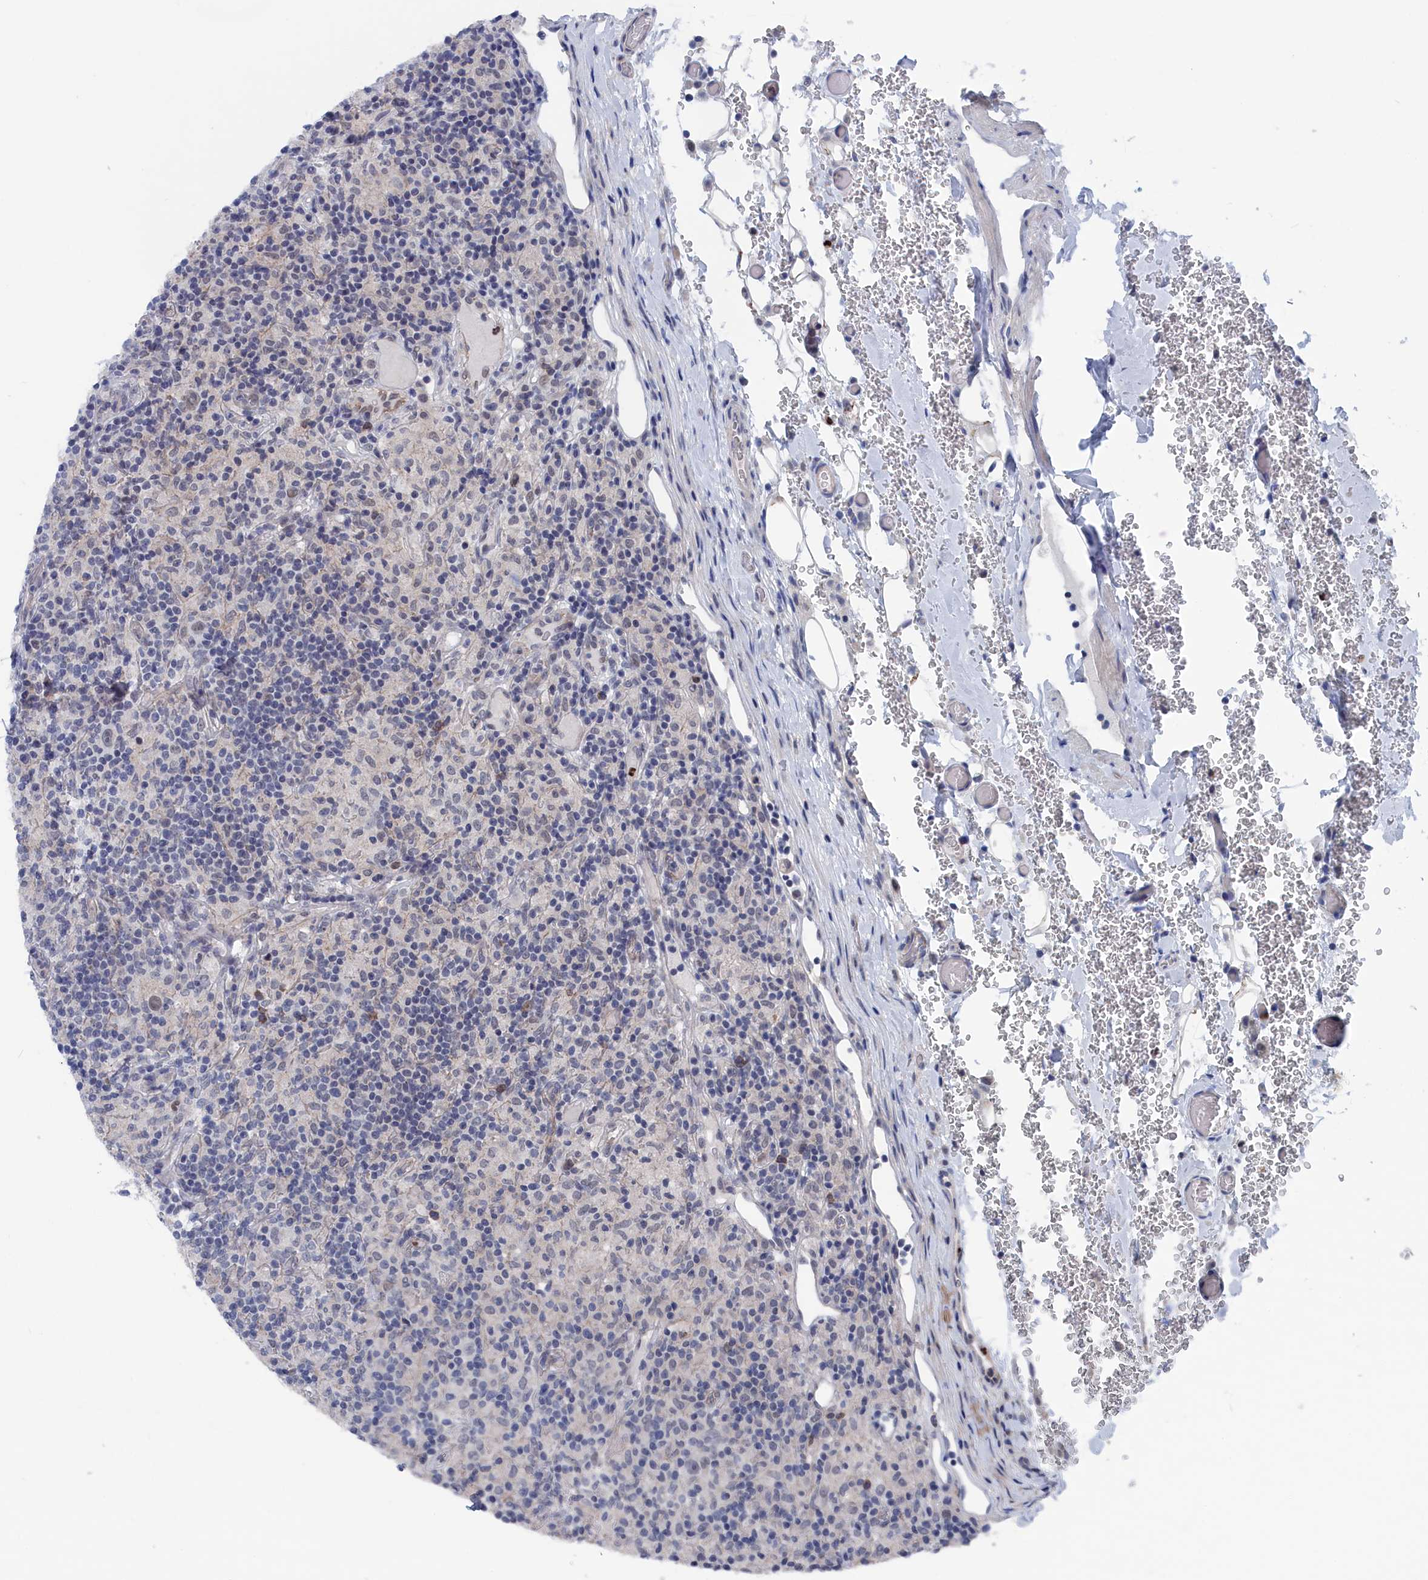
{"staining": {"intensity": "negative", "quantity": "none", "location": "none"}, "tissue": "lymphoma", "cell_type": "Tumor cells", "image_type": "cancer", "snomed": [{"axis": "morphology", "description": "Hodgkin's disease, NOS"}, {"axis": "topography", "description": "Lymph node"}], "caption": "High magnification brightfield microscopy of lymphoma stained with DAB (3,3'-diaminobenzidine) (brown) and counterstained with hematoxylin (blue): tumor cells show no significant positivity.", "gene": "MARCHF3", "patient": {"sex": "male", "age": 70}}